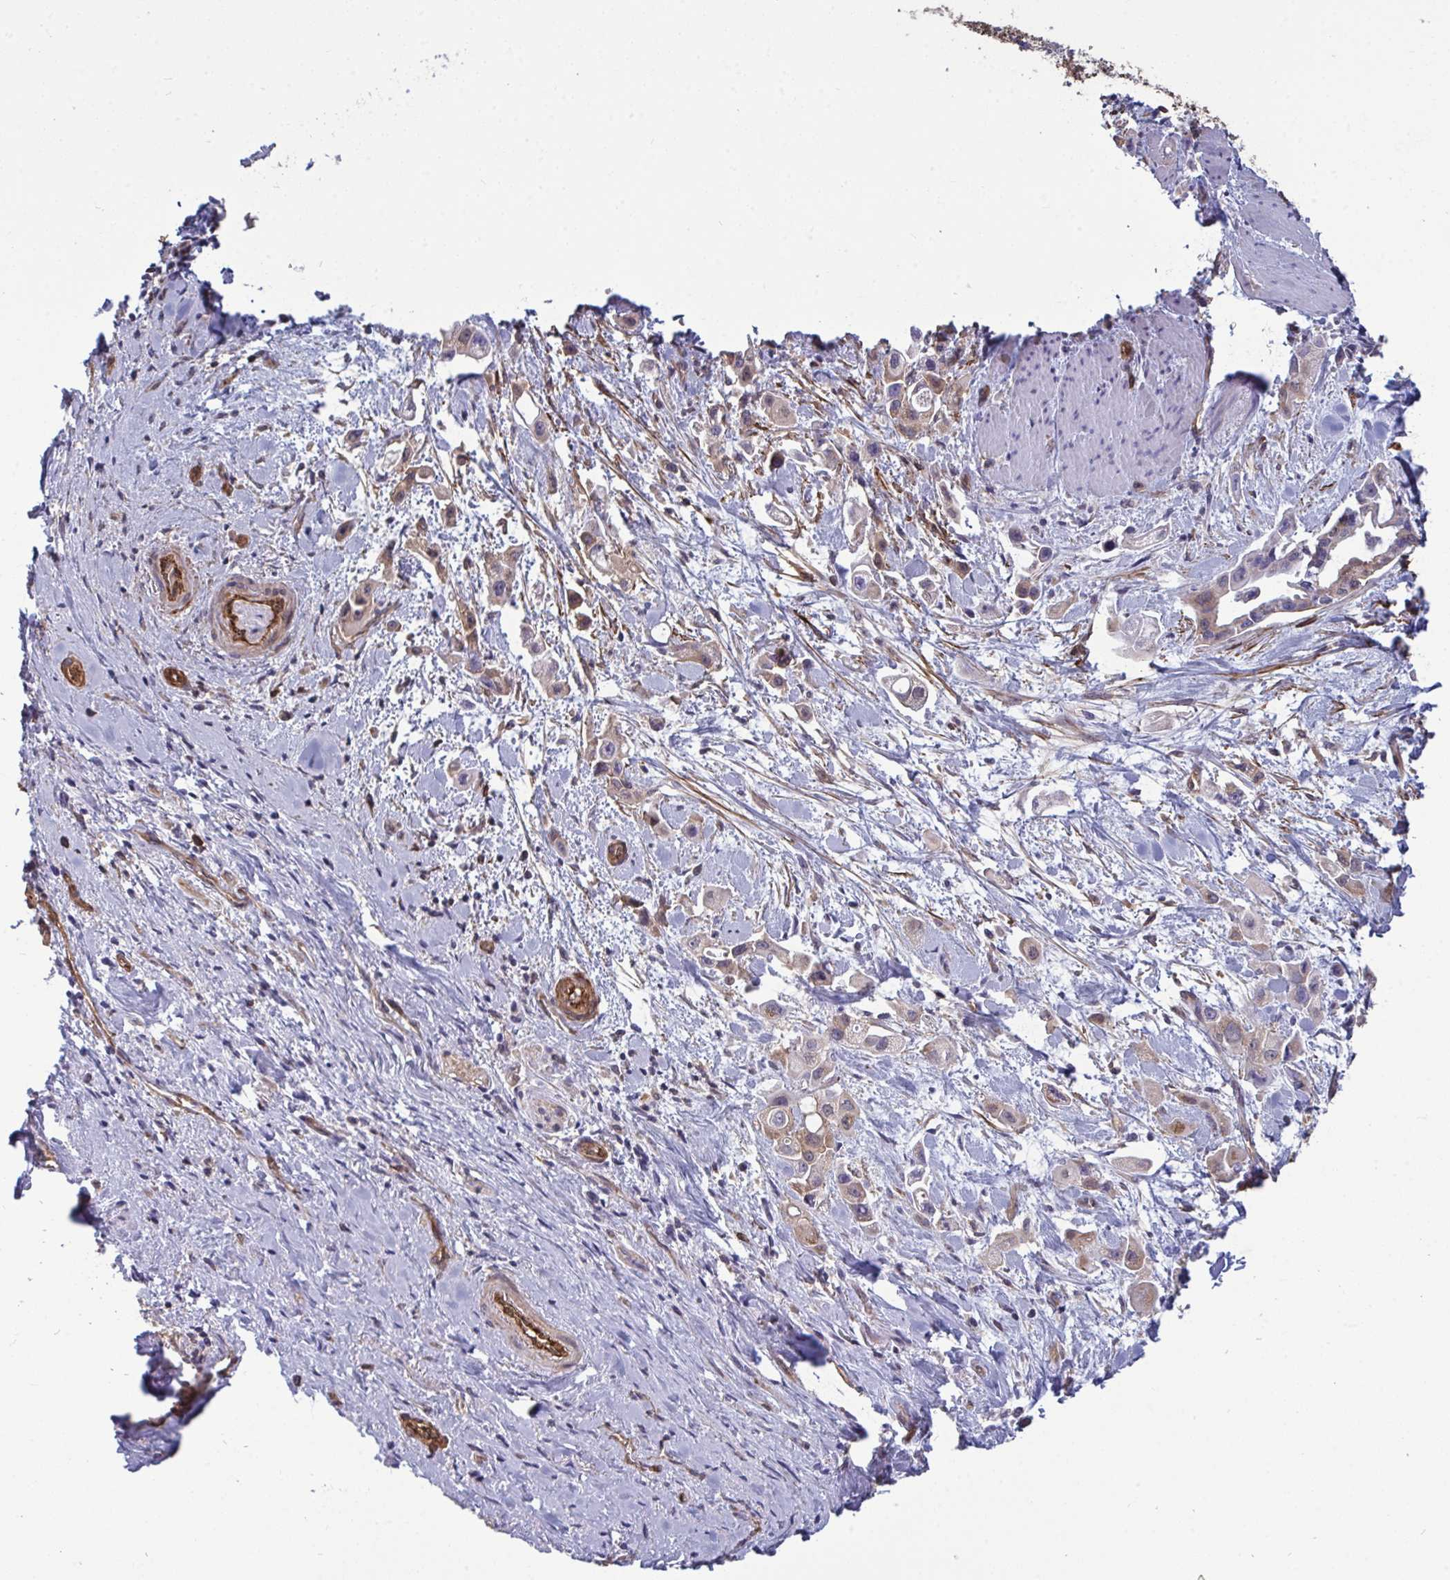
{"staining": {"intensity": "negative", "quantity": "none", "location": "none"}, "tissue": "pancreatic cancer", "cell_type": "Tumor cells", "image_type": "cancer", "snomed": [{"axis": "morphology", "description": "Adenocarcinoma, NOS"}, {"axis": "topography", "description": "Pancreas"}], "caption": "The histopathology image exhibits no staining of tumor cells in adenocarcinoma (pancreatic).", "gene": "ISCU", "patient": {"sex": "female", "age": 66}}